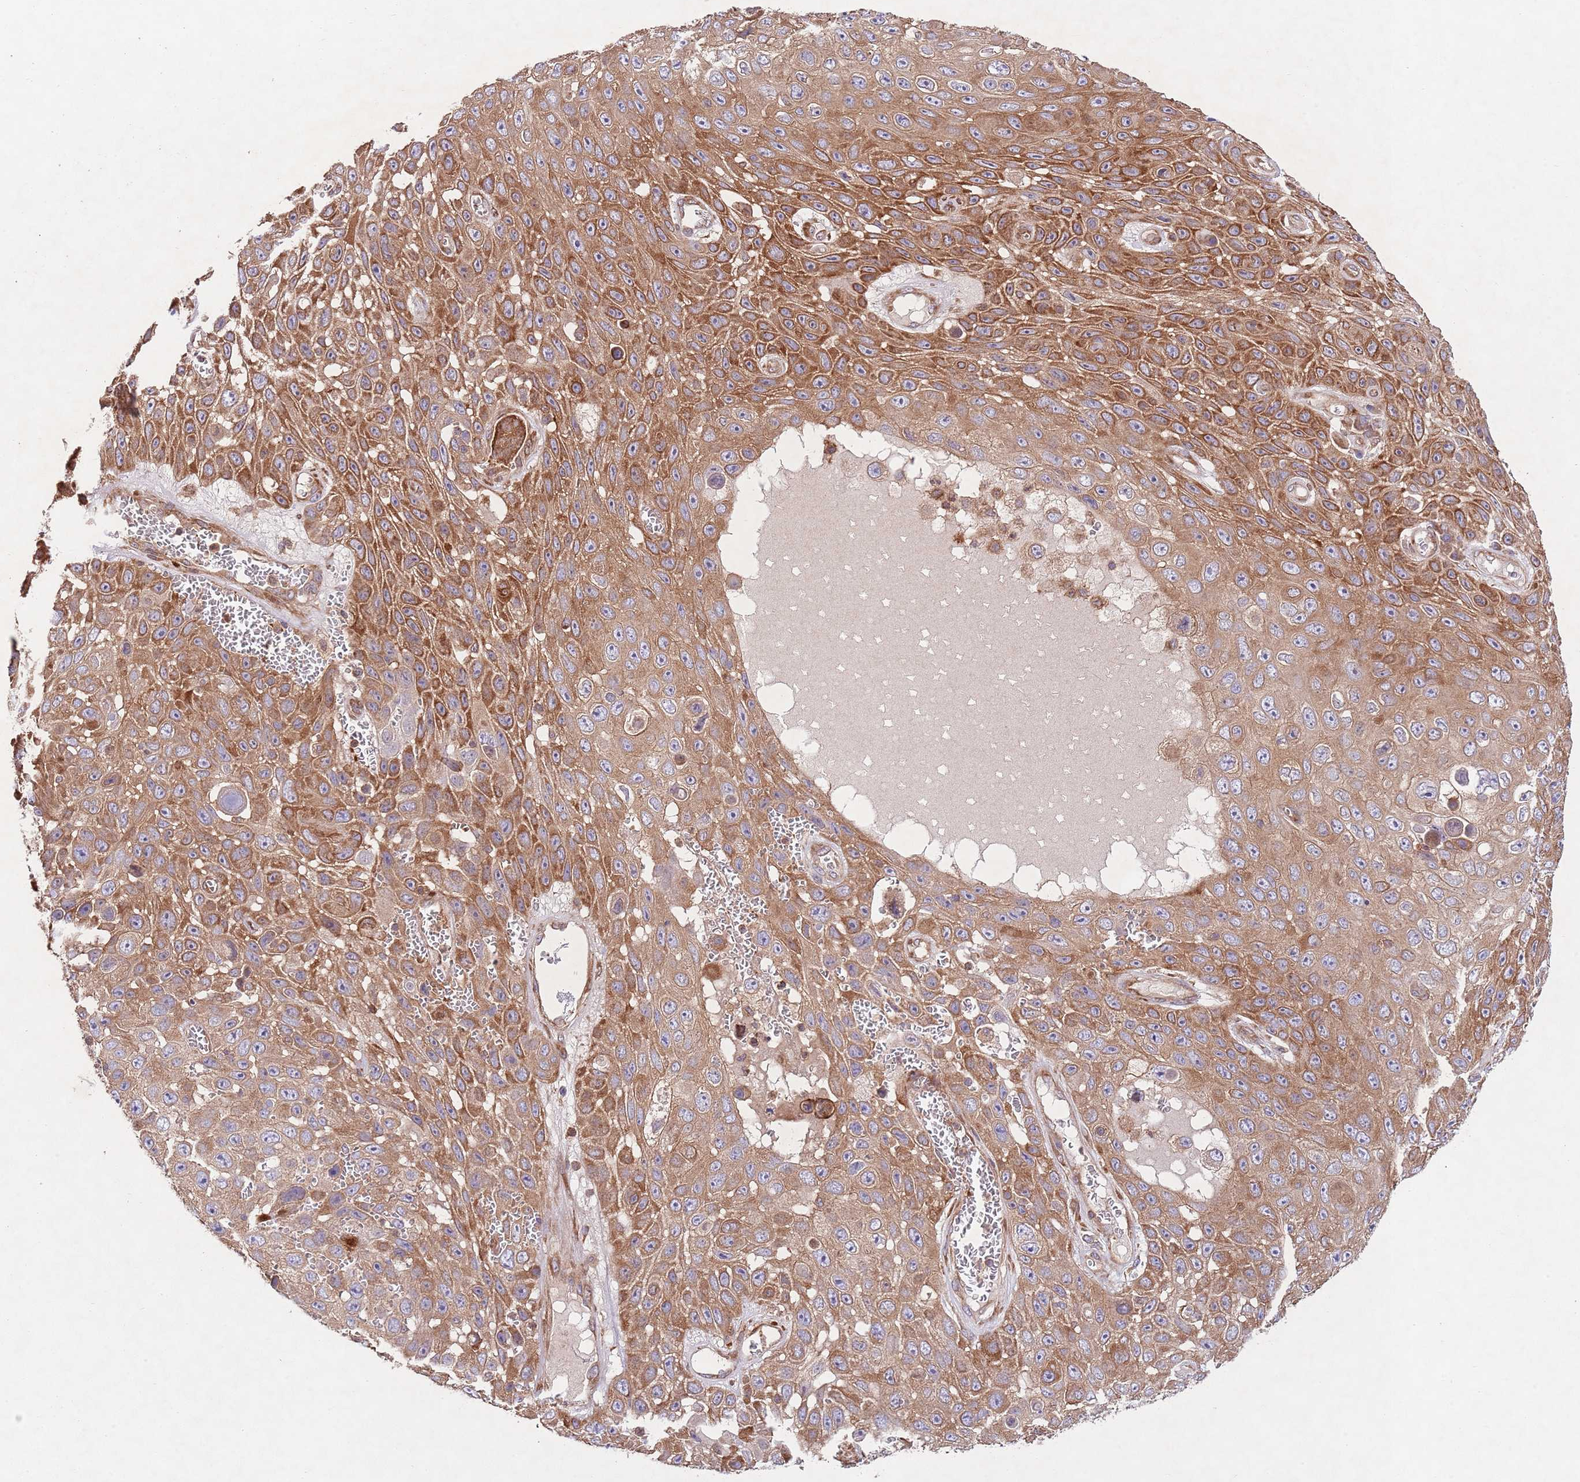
{"staining": {"intensity": "moderate", "quantity": ">75%", "location": "cytoplasmic/membranous"}, "tissue": "skin cancer", "cell_type": "Tumor cells", "image_type": "cancer", "snomed": [{"axis": "morphology", "description": "Squamous cell carcinoma, NOS"}, {"axis": "topography", "description": "Skin"}], "caption": "Protein expression analysis of human skin squamous cell carcinoma reveals moderate cytoplasmic/membranous positivity in approximately >75% of tumor cells.", "gene": "RNF19B", "patient": {"sex": "male", "age": 82}}